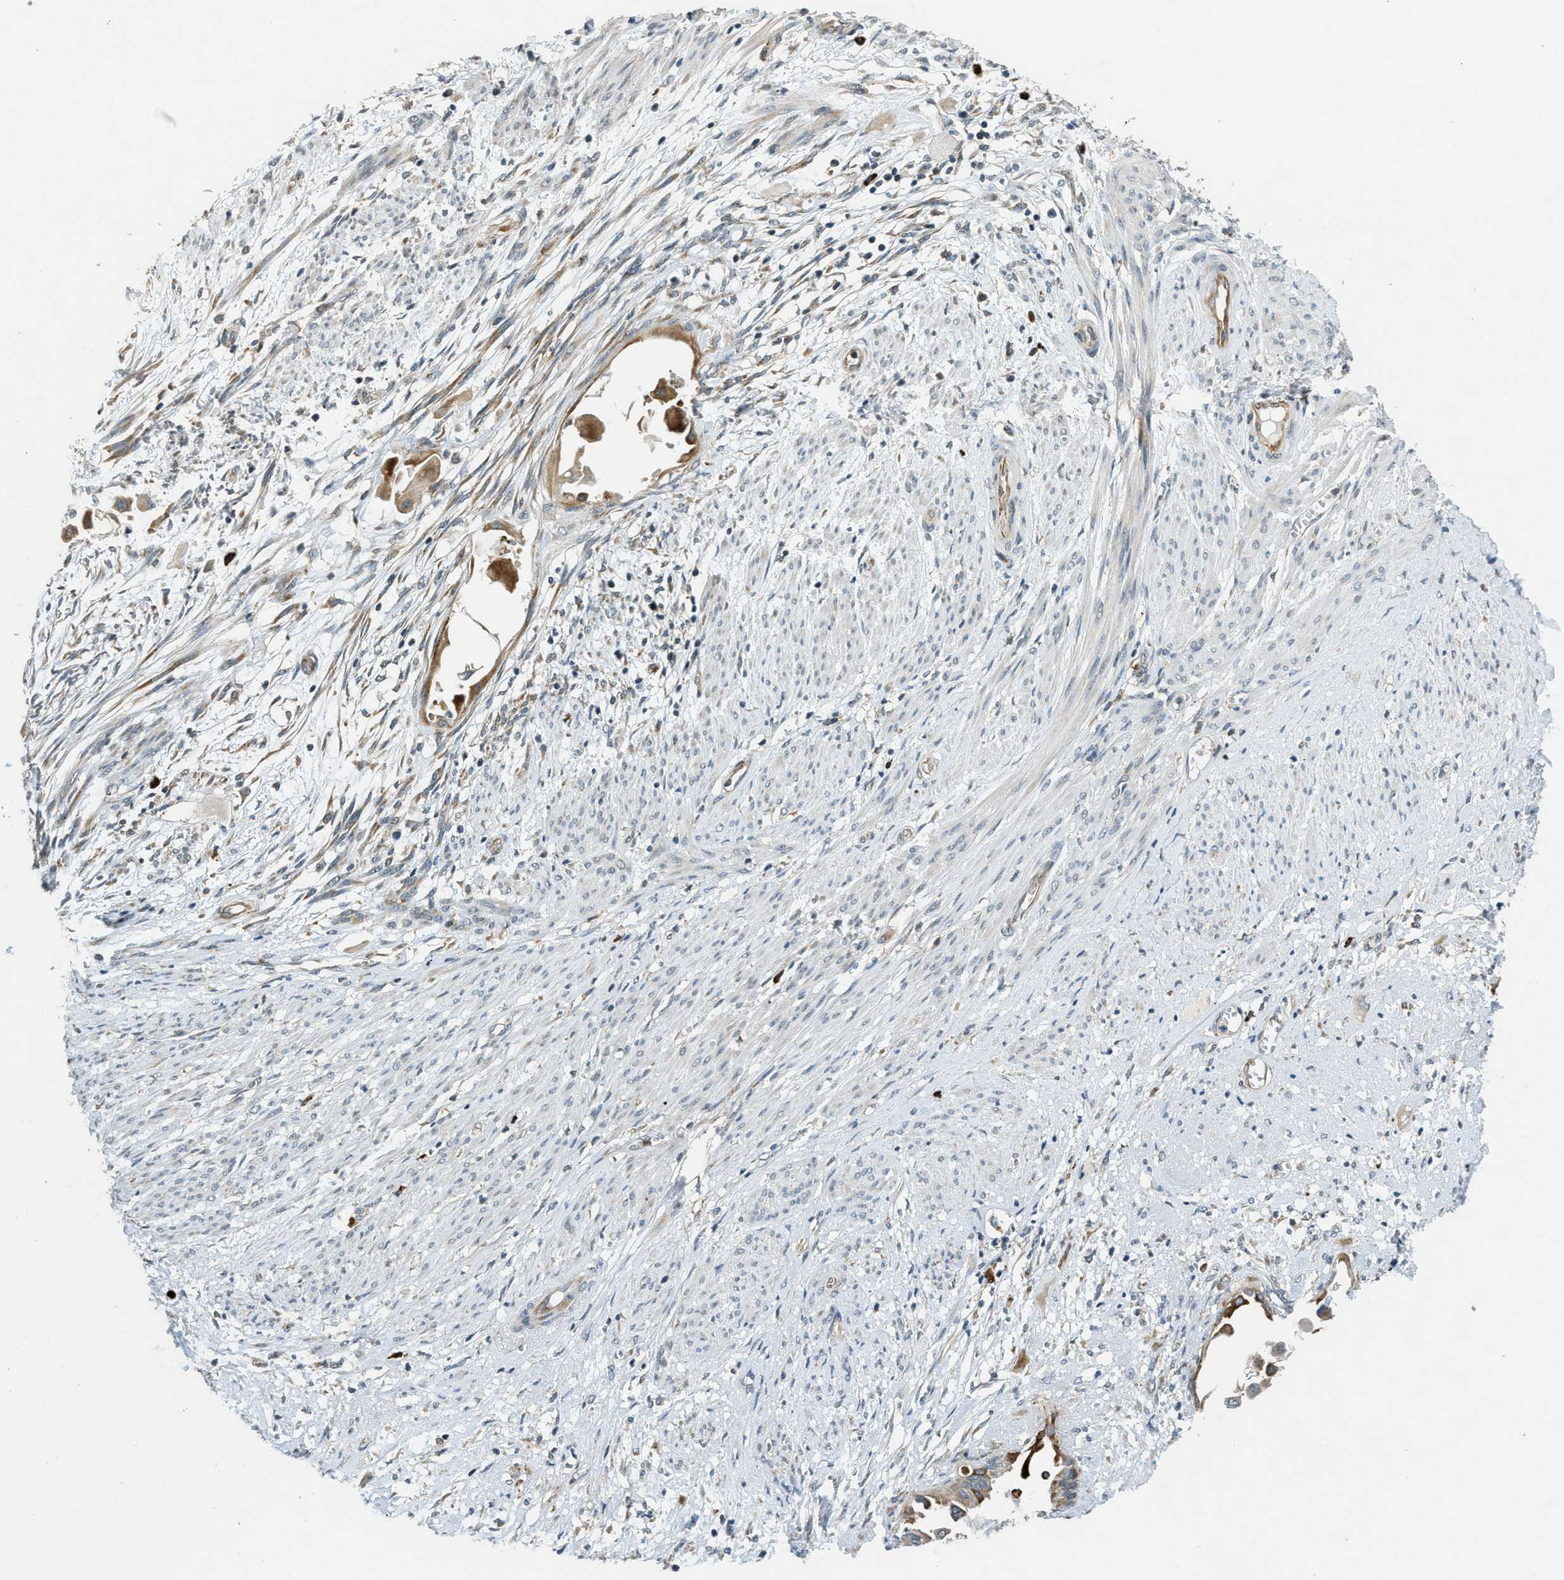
{"staining": {"intensity": "moderate", "quantity": "25%-75%", "location": "cytoplasmic/membranous"}, "tissue": "cervical cancer", "cell_type": "Tumor cells", "image_type": "cancer", "snomed": [{"axis": "morphology", "description": "Normal tissue, NOS"}, {"axis": "morphology", "description": "Adenocarcinoma, NOS"}, {"axis": "topography", "description": "Cervix"}, {"axis": "topography", "description": "Endometrium"}], "caption": "DAB (3,3'-diaminobenzidine) immunohistochemical staining of human cervical cancer exhibits moderate cytoplasmic/membranous protein expression in about 25%-75% of tumor cells. (DAB = brown stain, brightfield microscopy at high magnification).", "gene": "HERC2", "patient": {"sex": "female", "age": 86}}